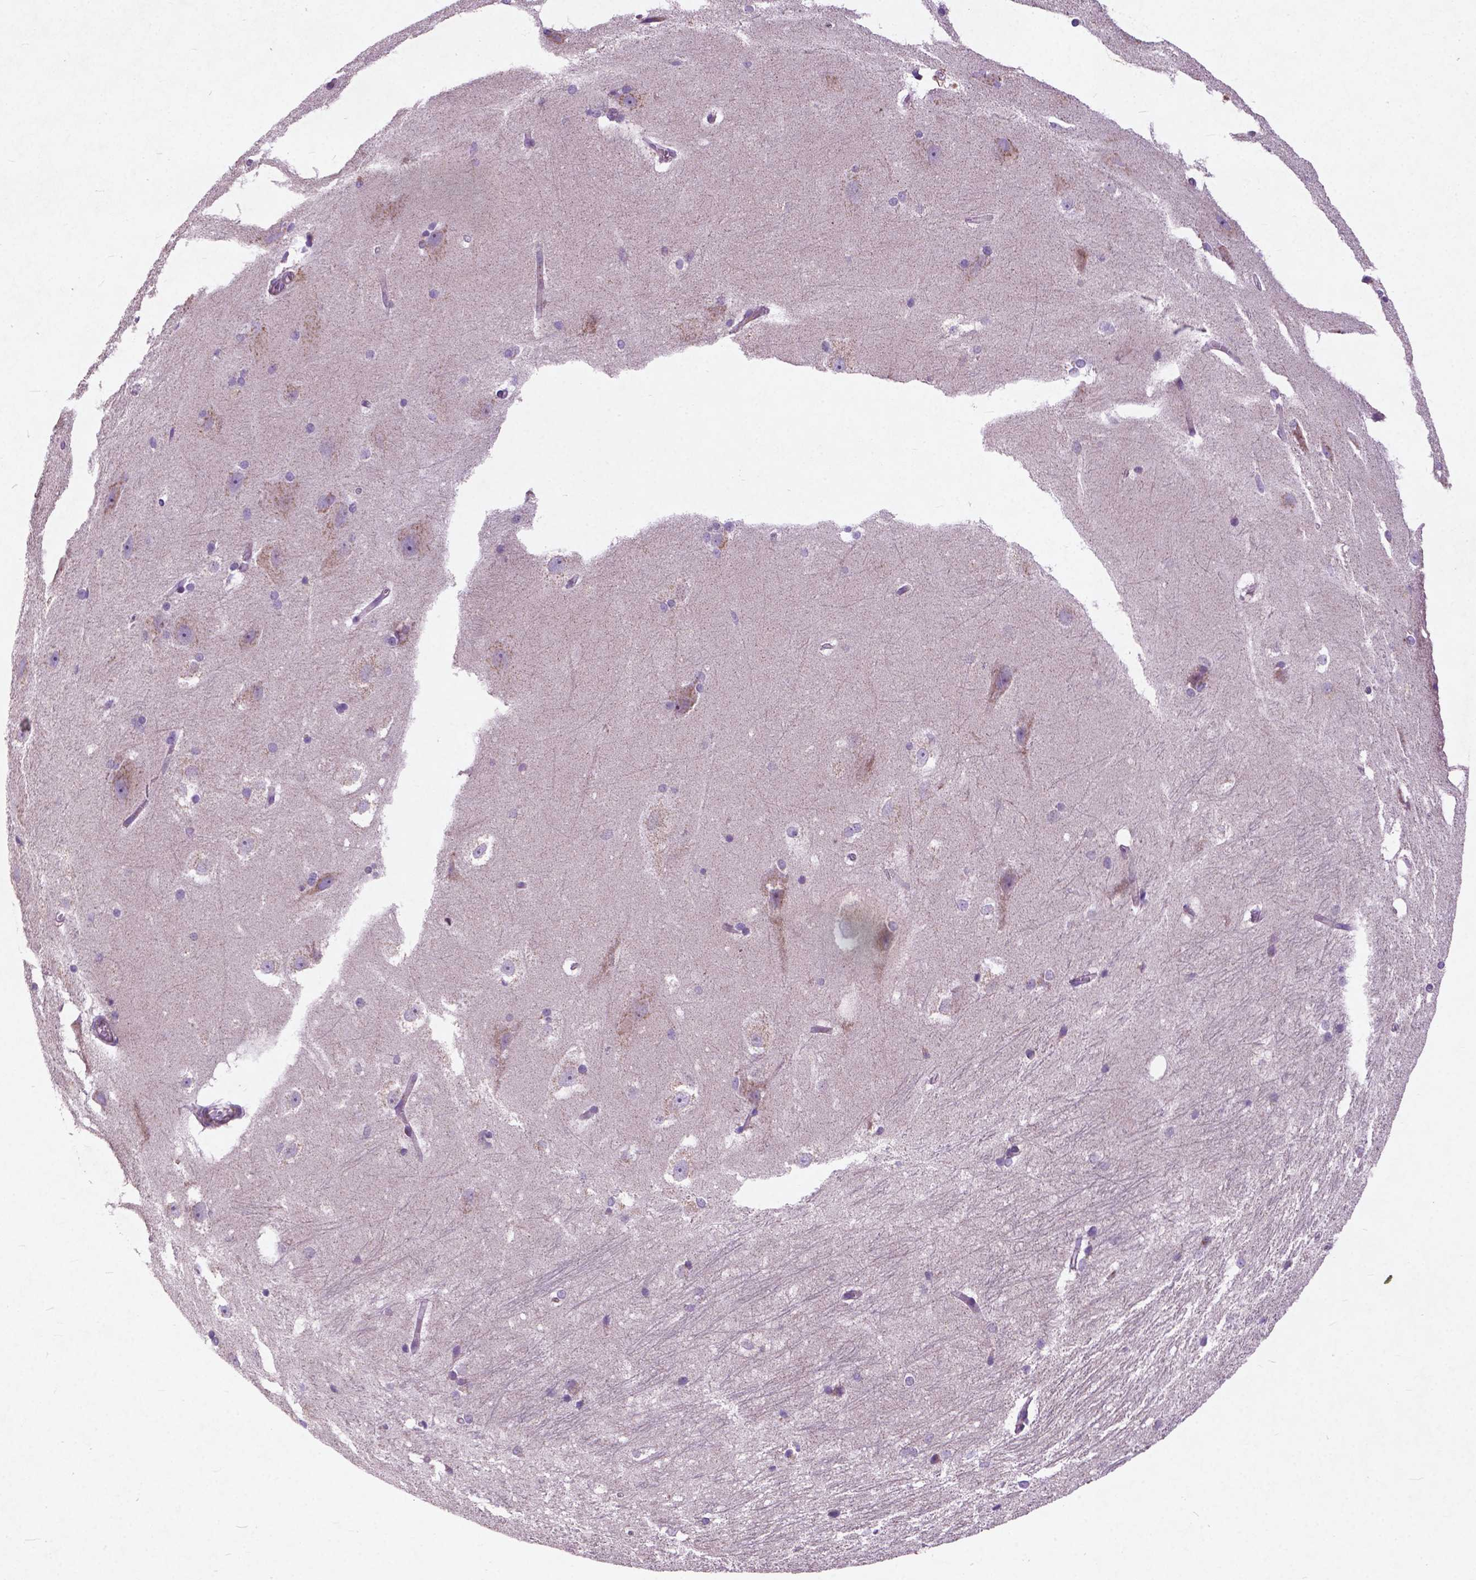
{"staining": {"intensity": "negative", "quantity": "none", "location": "none"}, "tissue": "hippocampus", "cell_type": "Glial cells", "image_type": "normal", "snomed": [{"axis": "morphology", "description": "Normal tissue, NOS"}, {"axis": "topography", "description": "Cerebral cortex"}, {"axis": "topography", "description": "Hippocampus"}], "caption": "Immunohistochemistry (IHC) image of normal hippocampus: human hippocampus stained with DAB shows no significant protein positivity in glial cells. (DAB (3,3'-diaminobenzidine) immunohistochemistry (IHC) with hematoxylin counter stain).", "gene": "ATG4D", "patient": {"sex": "female", "age": 19}}